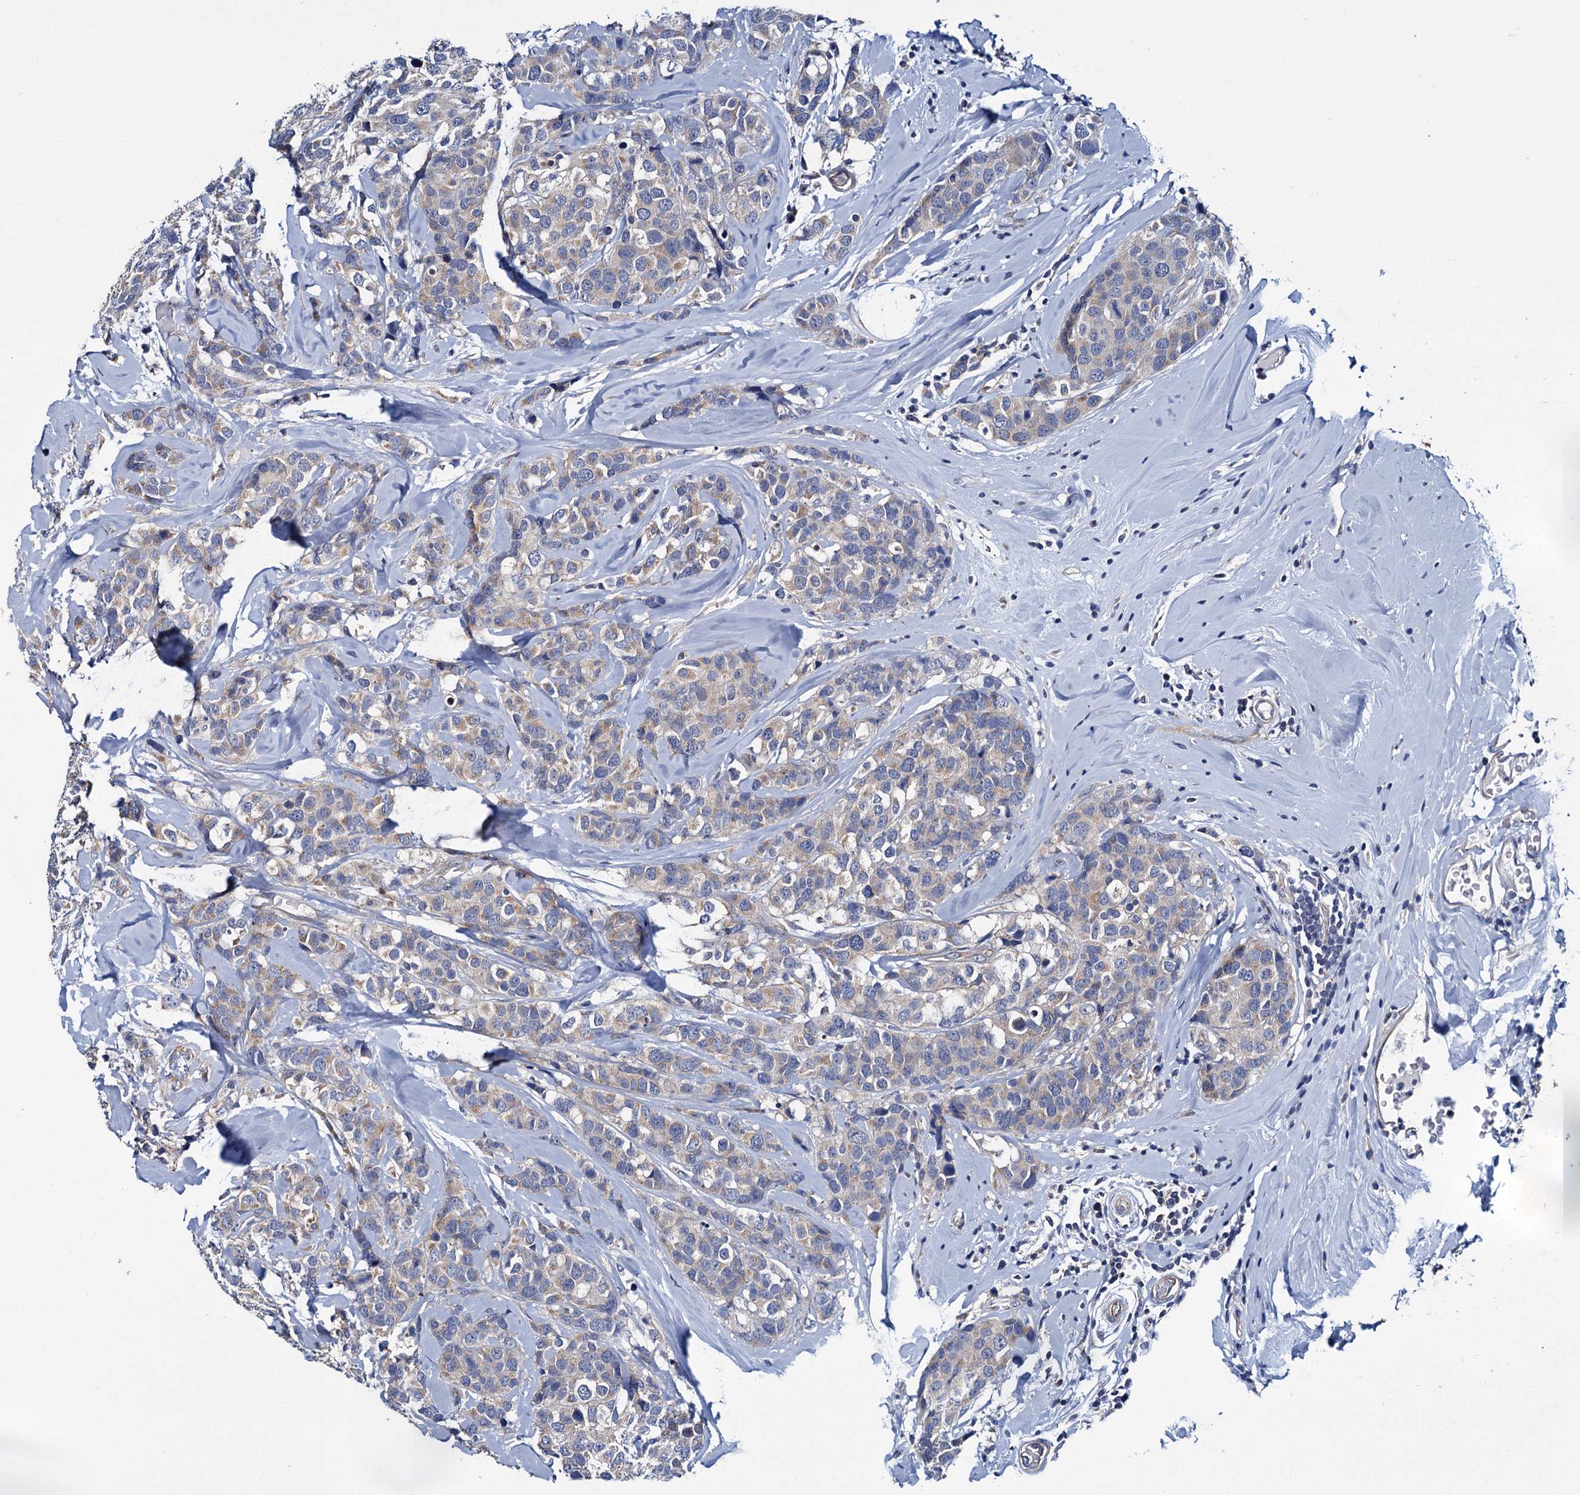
{"staining": {"intensity": "weak", "quantity": "25%-75%", "location": "cytoplasmic/membranous"}, "tissue": "breast cancer", "cell_type": "Tumor cells", "image_type": "cancer", "snomed": [{"axis": "morphology", "description": "Lobular carcinoma"}, {"axis": "topography", "description": "Breast"}], "caption": "Immunohistochemical staining of human lobular carcinoma (breast) exhibits weak cytoplasmic/membranous protein expression in about 25%-75% of tumor cells.", "gene": "CEP295", "patient": {"sex": "female", "age": 59}}